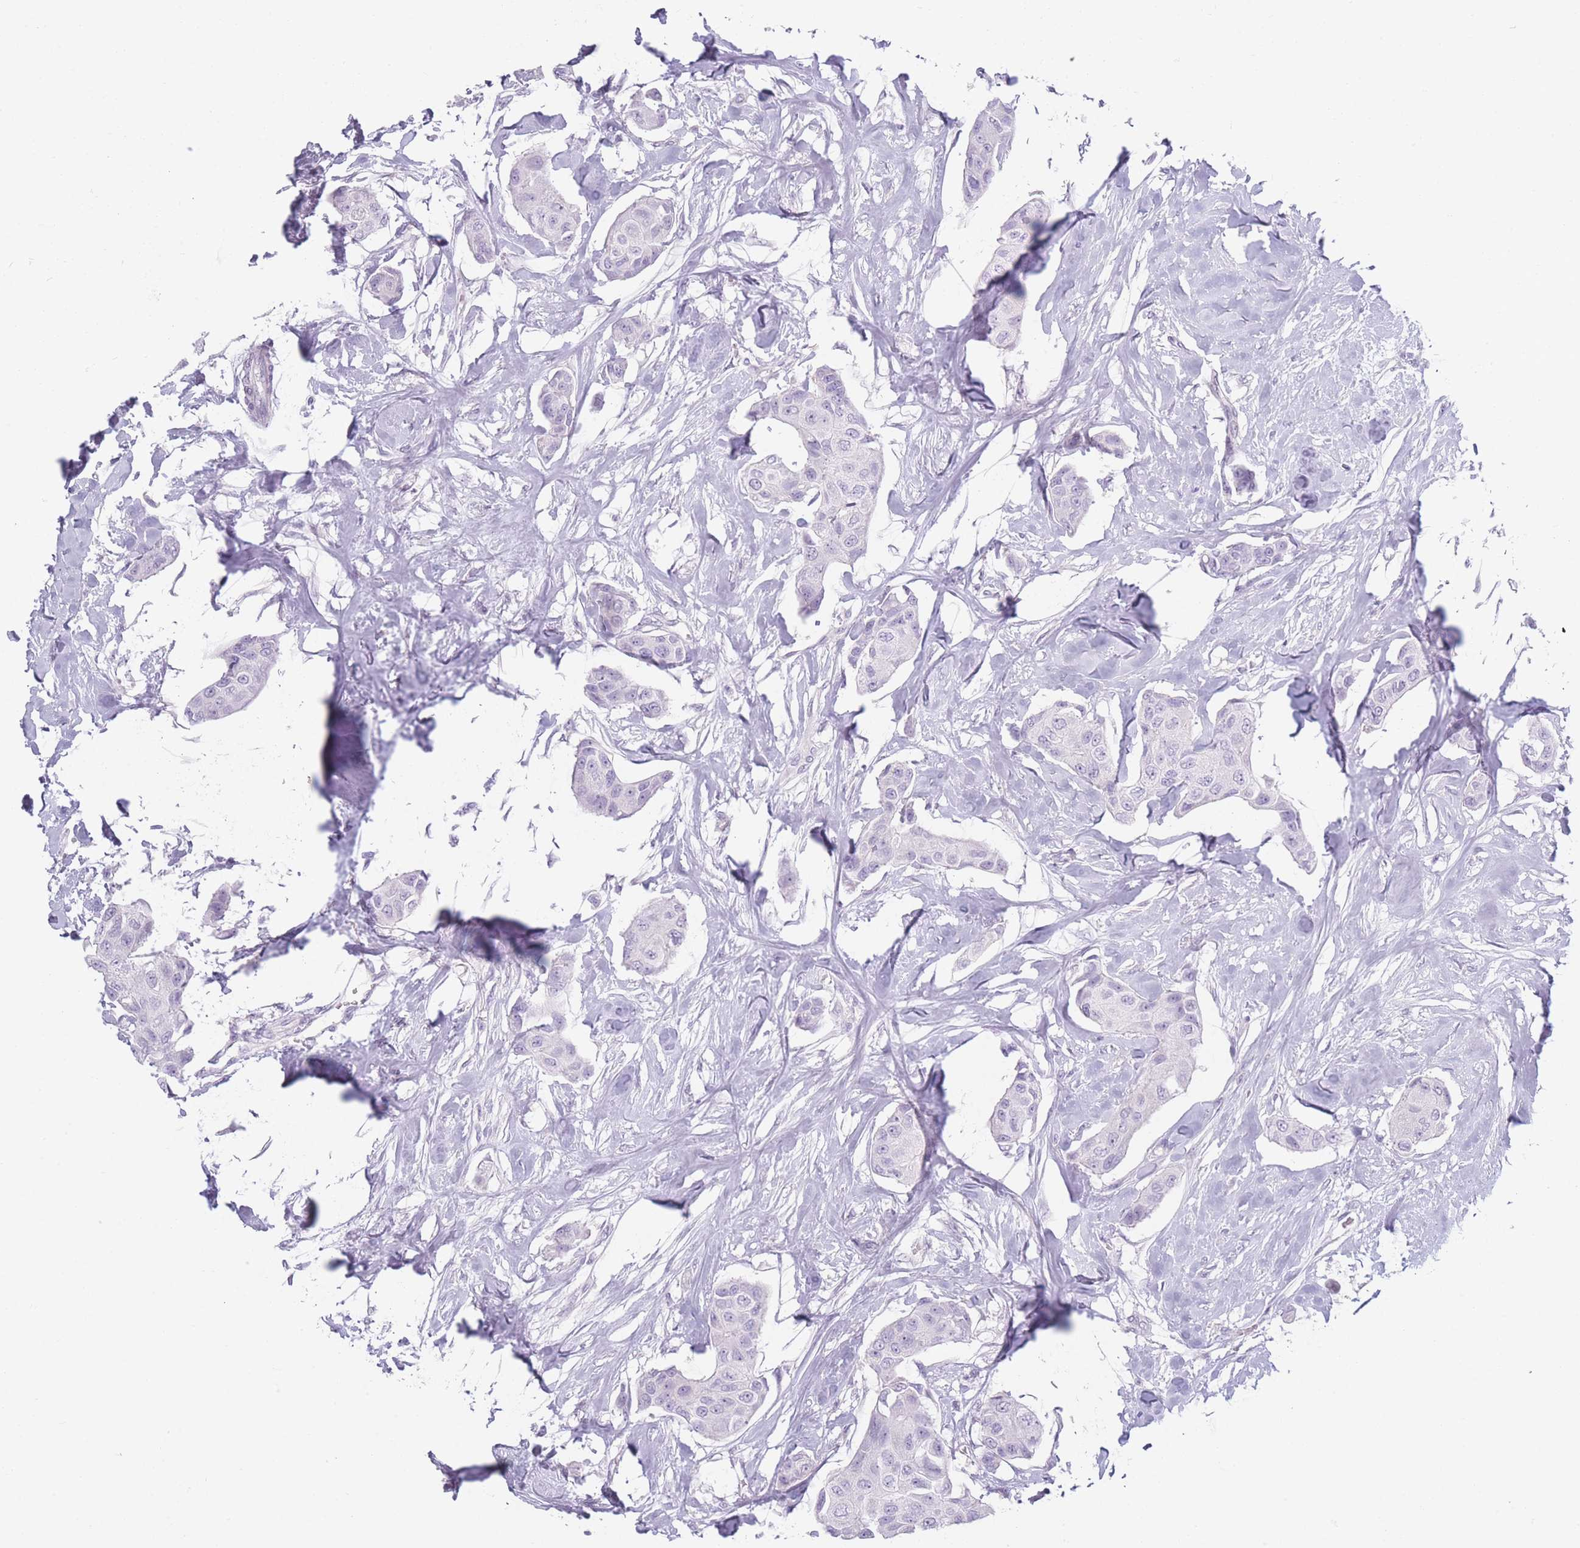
{"staining": {"intensity": "negative", "quantity": "none", "location": "none"}, "tissue": "breast cancer", "cell_type": "Tumor cells", "image_type": "cancer", "snomed": [{"axis": "morphology", "description": "Duct carcinoma"}, {"axis": "topography", "description": "Breast"}, {"axis": "topography", "description": "Lymph node"}], "caption": "Immunohistochemistry micrograph of neoplastic tissue: human intraductal carcinoma (breast) stained with DAB (3,3'-diaminobenzidine) exhibits no significant protein staining in tumor cells.", "gene": "PLEKHG2", "patient": {"sex": "female", "age": 80}}